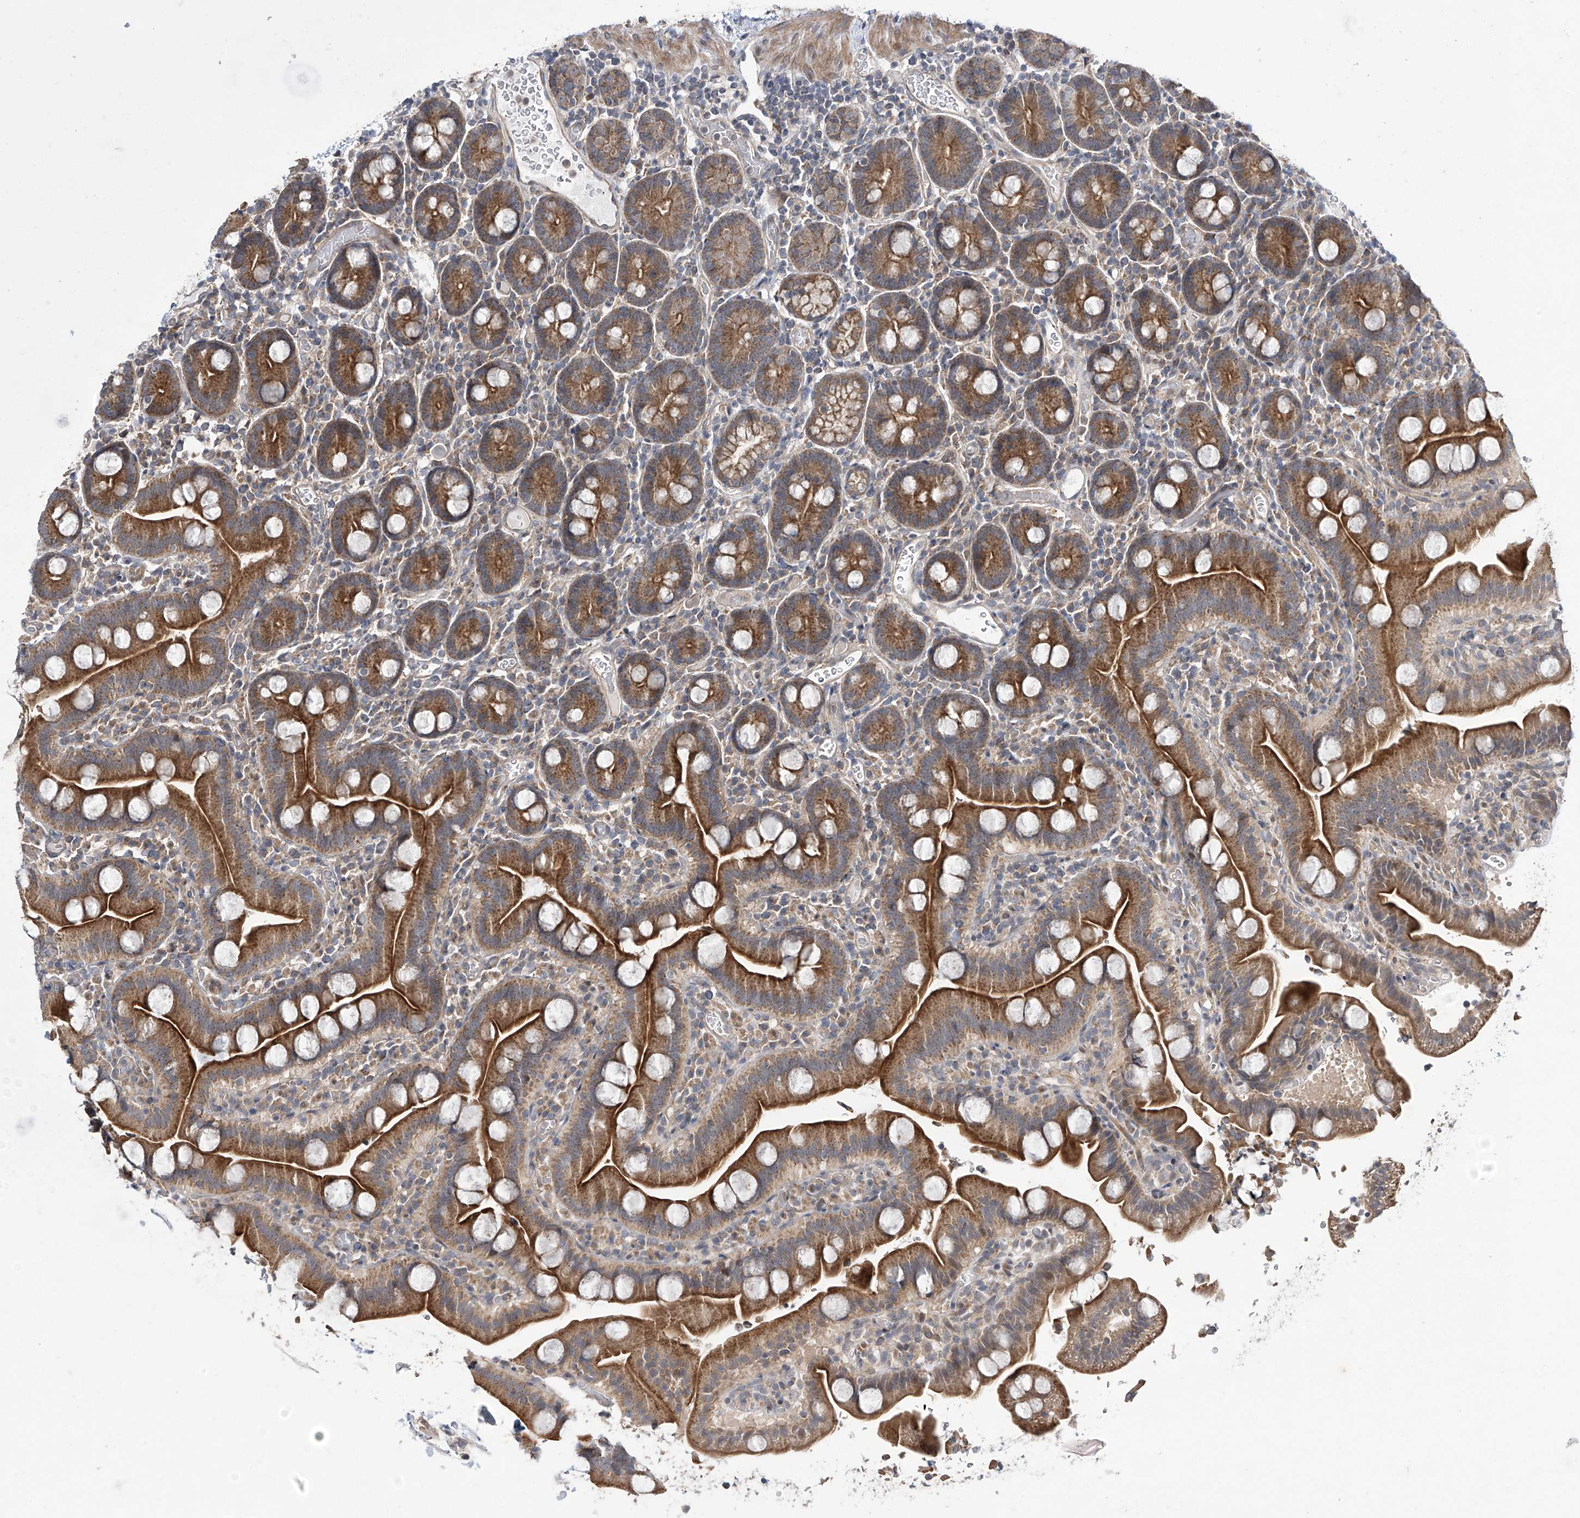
{"staining": {"intensity": "strong", "quantity": ">75%", "location": "cytoplasmic/membranous"}, "tissue": "duodenum", "cell_type": "Glandular cells", "image_type": "normal", "snomed": [{"axis": "morphology", "description": "Normal tissue, NOS"}, {"axis": "topography", "description": "Duodenum"}], "caption": "A brown stain shows strong cytoplasmic/membranous positivity of a protein in glandular cells of unremarkable human duodenum.", "gene": "TRIM60", "patient": {"sex": "male", "age": 55}}